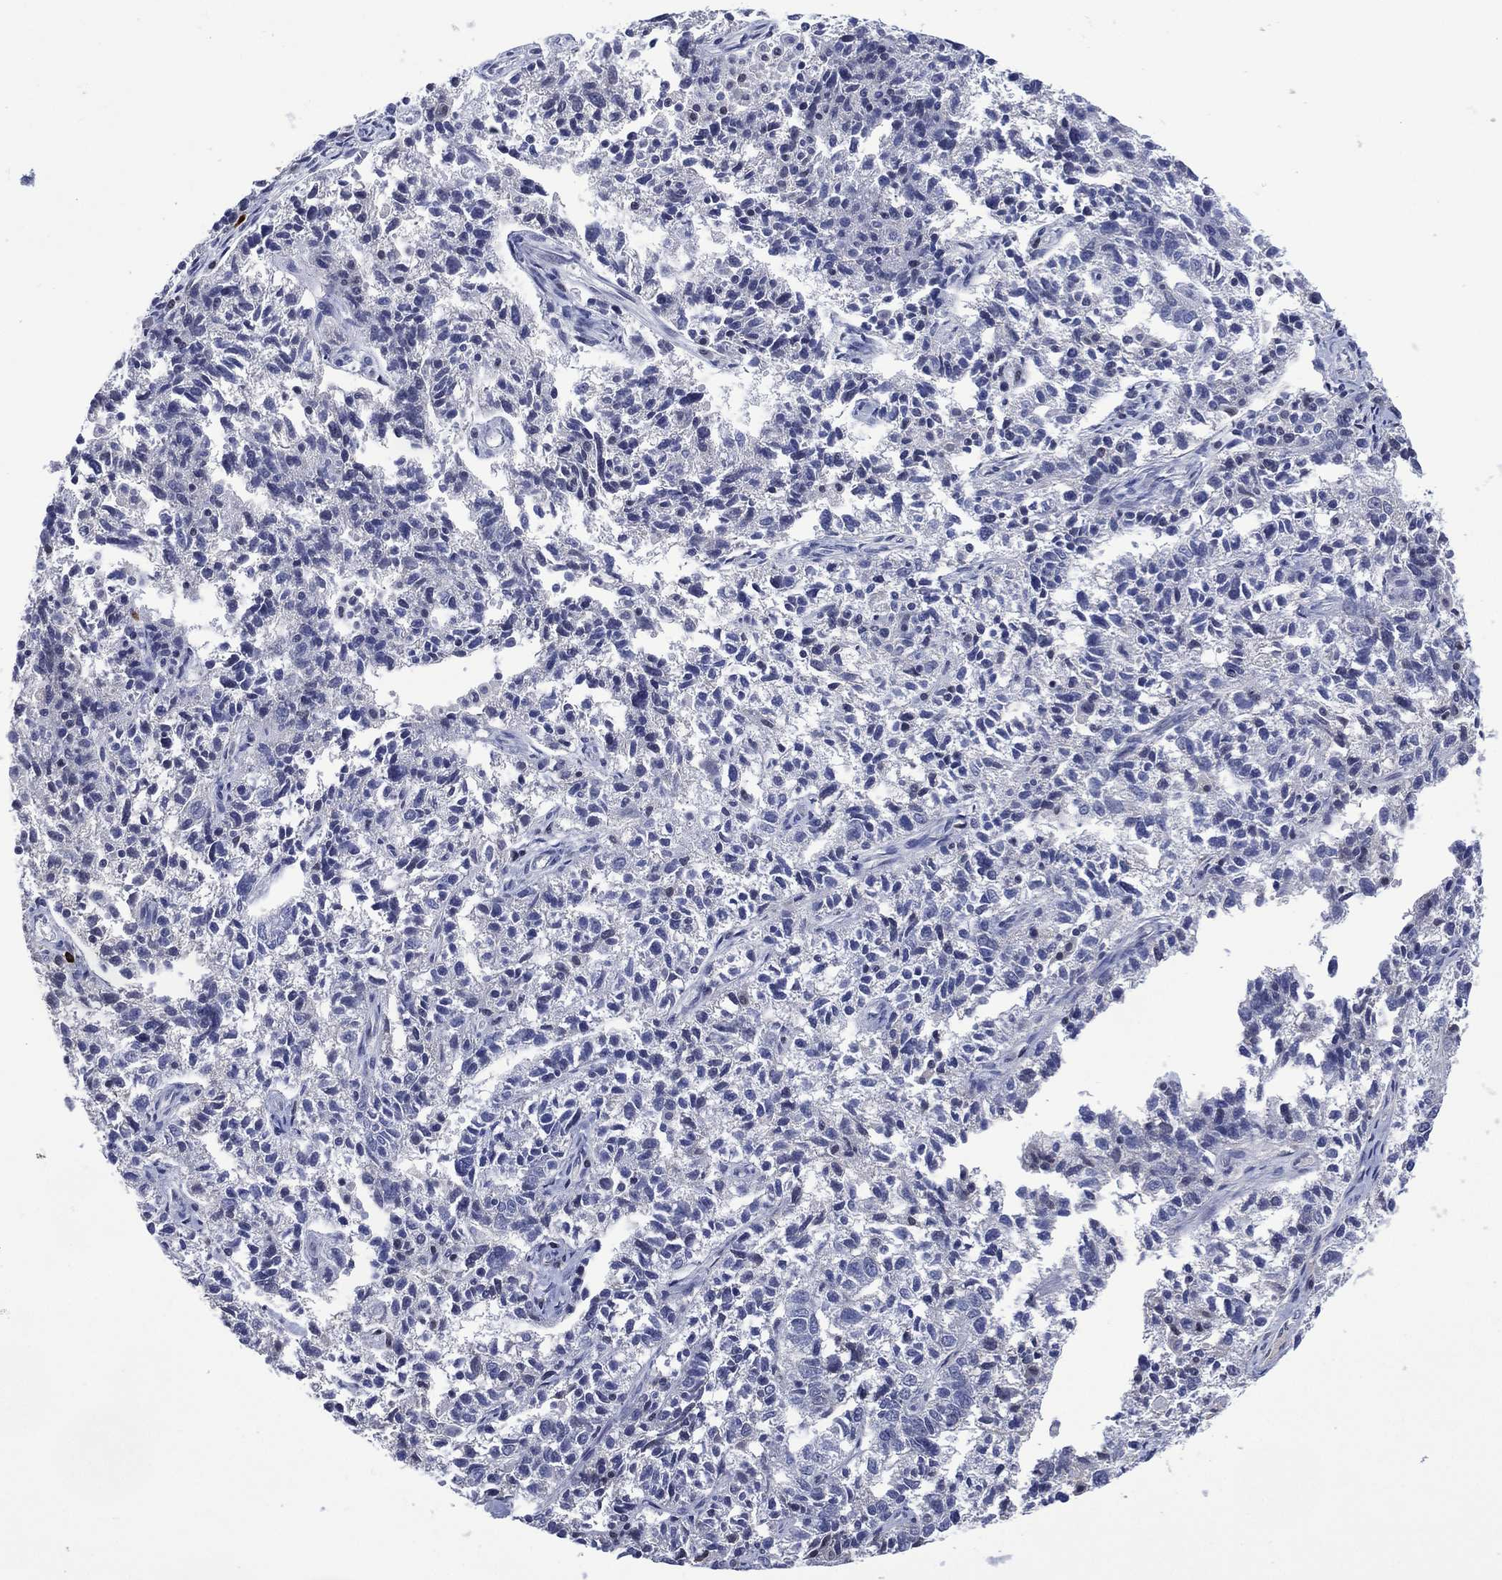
{"staining": {"intensity": "negative", "quantity": "none", "location": "none"}, "tissue": "ovarian cancer", "cell_type": "Tumor cells", "image_type": "cancer", "snomed": [{"axis": "morphology", "description": "Cystadenocarcinoma, serous, NOS"}, {"axis": "topography", "description": "Ovary"}], "caption": "The photomicrograph demonstrates no significant positivity in tumor cells of serous cystadenocarcinoma (ovarian).", "gene": "USP26", "patient": {"sex": "female", "age": 71}}